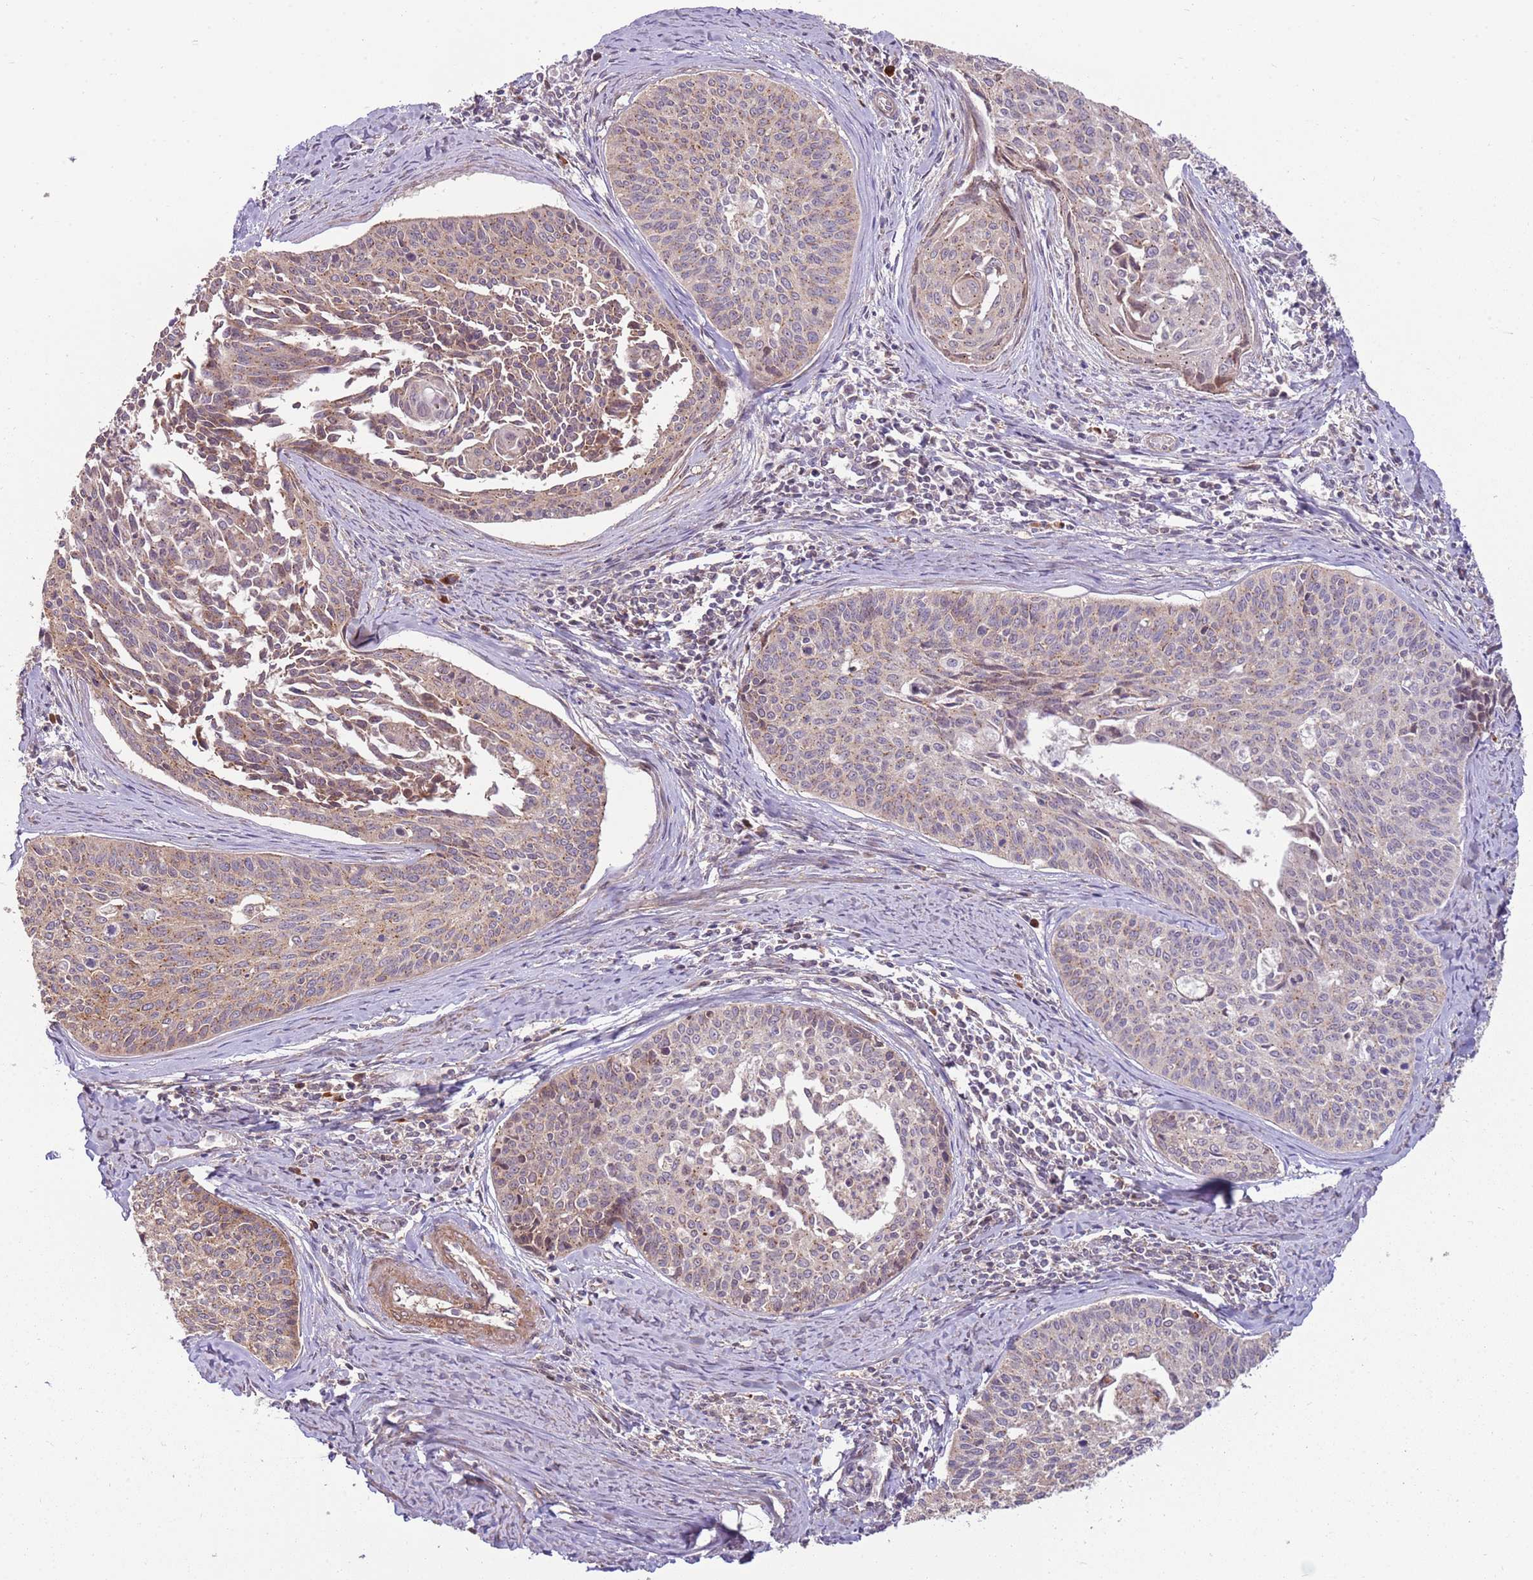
{"staining": {"intensity": "weak", "quantity": ">75%", "location": "cytoplasmic/membranous"}, "tissue": "cervical cancer", "cell_type": "Tumor cells", "image_type": "cancer", "snomed": [{"axis": "morphology", "description": "Squamous cell carcinoma, NOS"}, {"axis": "topography", "description": "Cervix"}], "caption": "A histopathology image of cervical squamous cell carcinoma stained for a protein displays weak cytoplasmic/membranous brown staining in tumor cells.", "gene": "SPATA31D1", "patient": {"sex": "female", "age": 55}}